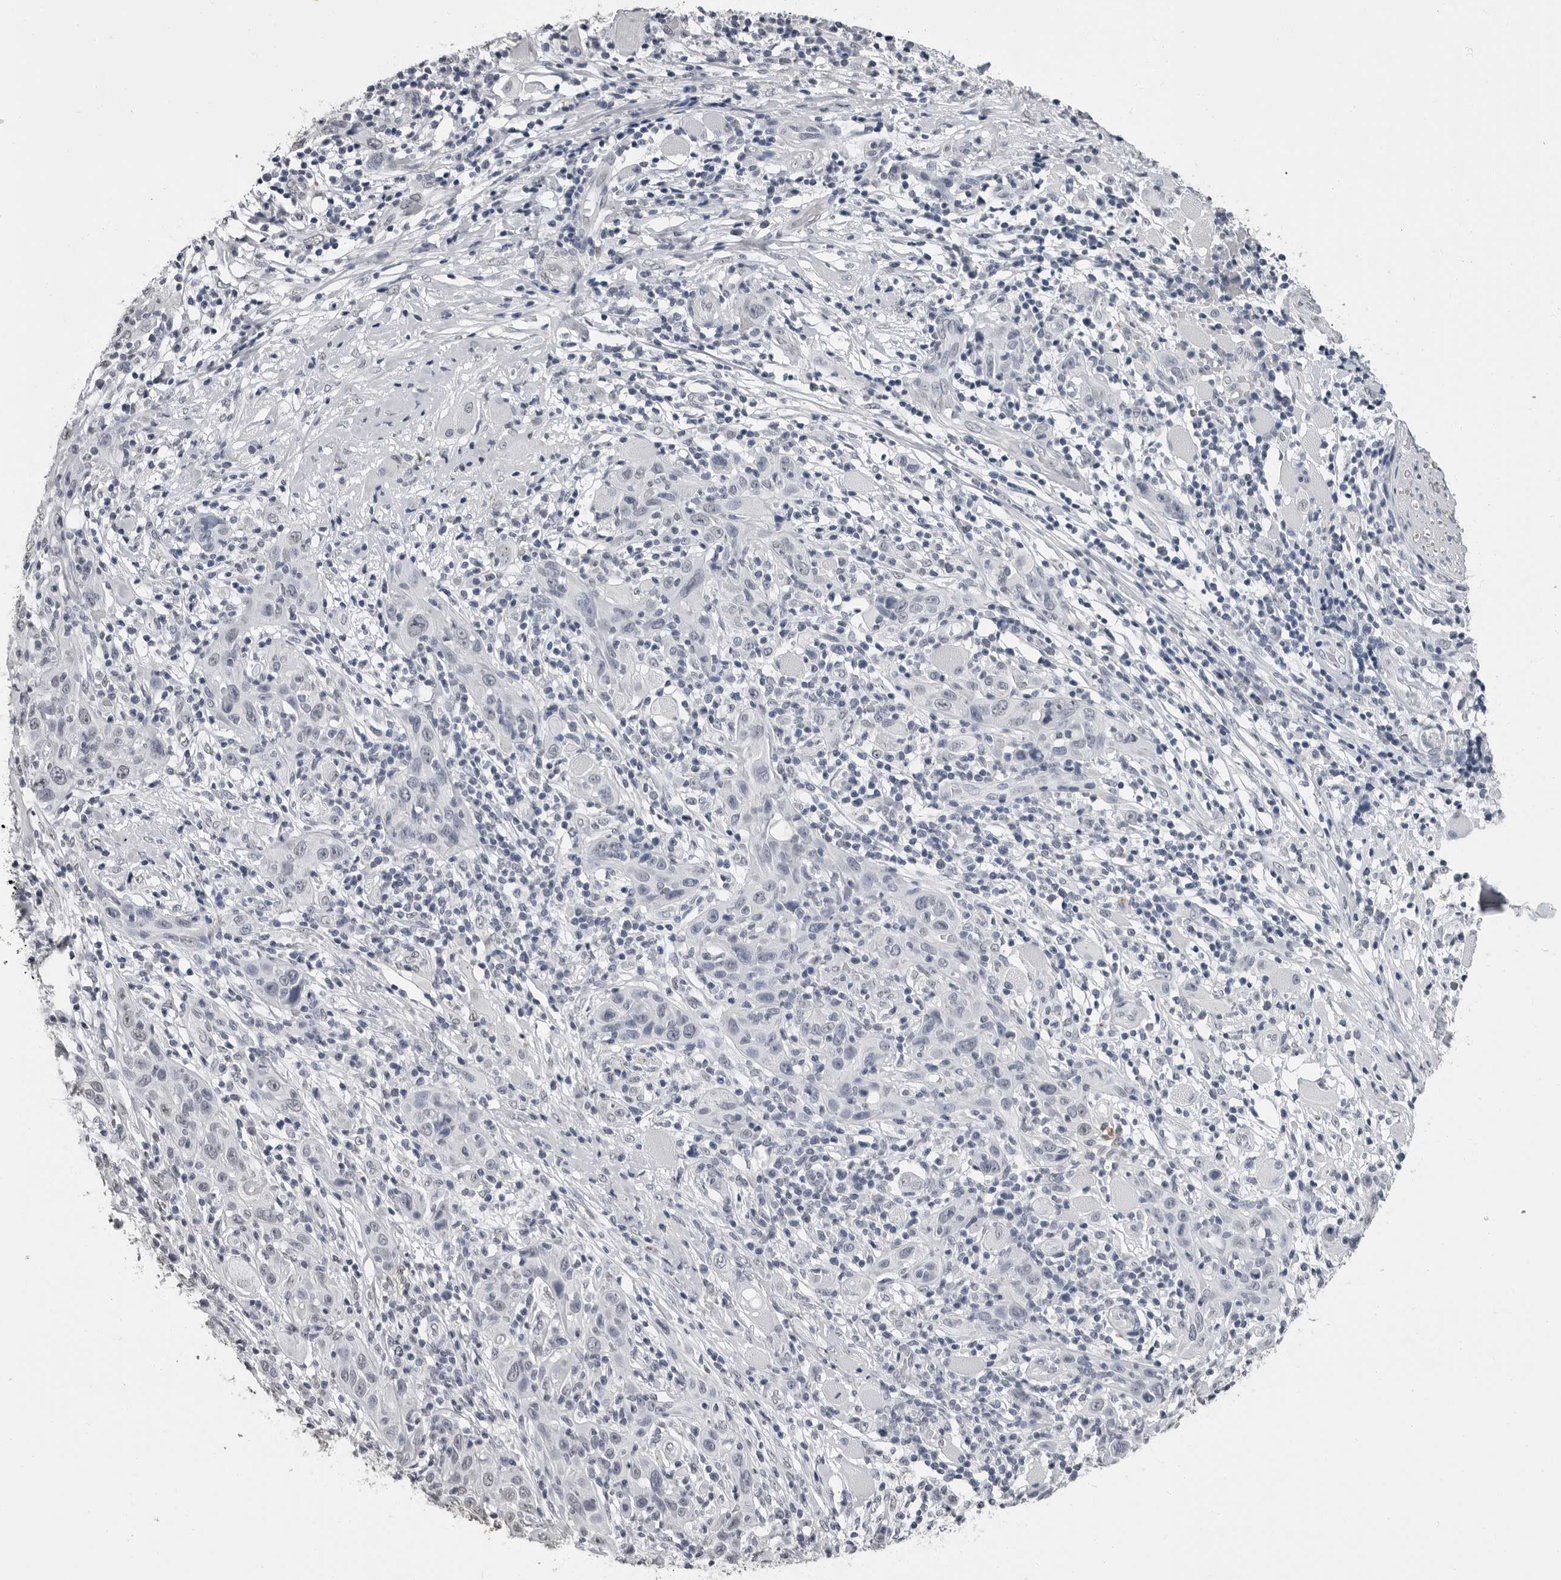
{"staining": {"intensity": "negative", "quantity": "none", "location": "none"}, "tissue": "skin cancer", "cell_type": "Tumor cells", "image_type": "cancer", "snomed": [{"axis": "morphology", "description": "Squamous cell carcinoma, NOS"}, {"axis": "topography", "description": "Skin"}], "caption": "Immunohistochemical staining of human squamous cell carcinoma (skin) displays no significant positivity in tumor cells.", "gene": "HEPACAM", "patient": {"sex": "female", "age": 88}}